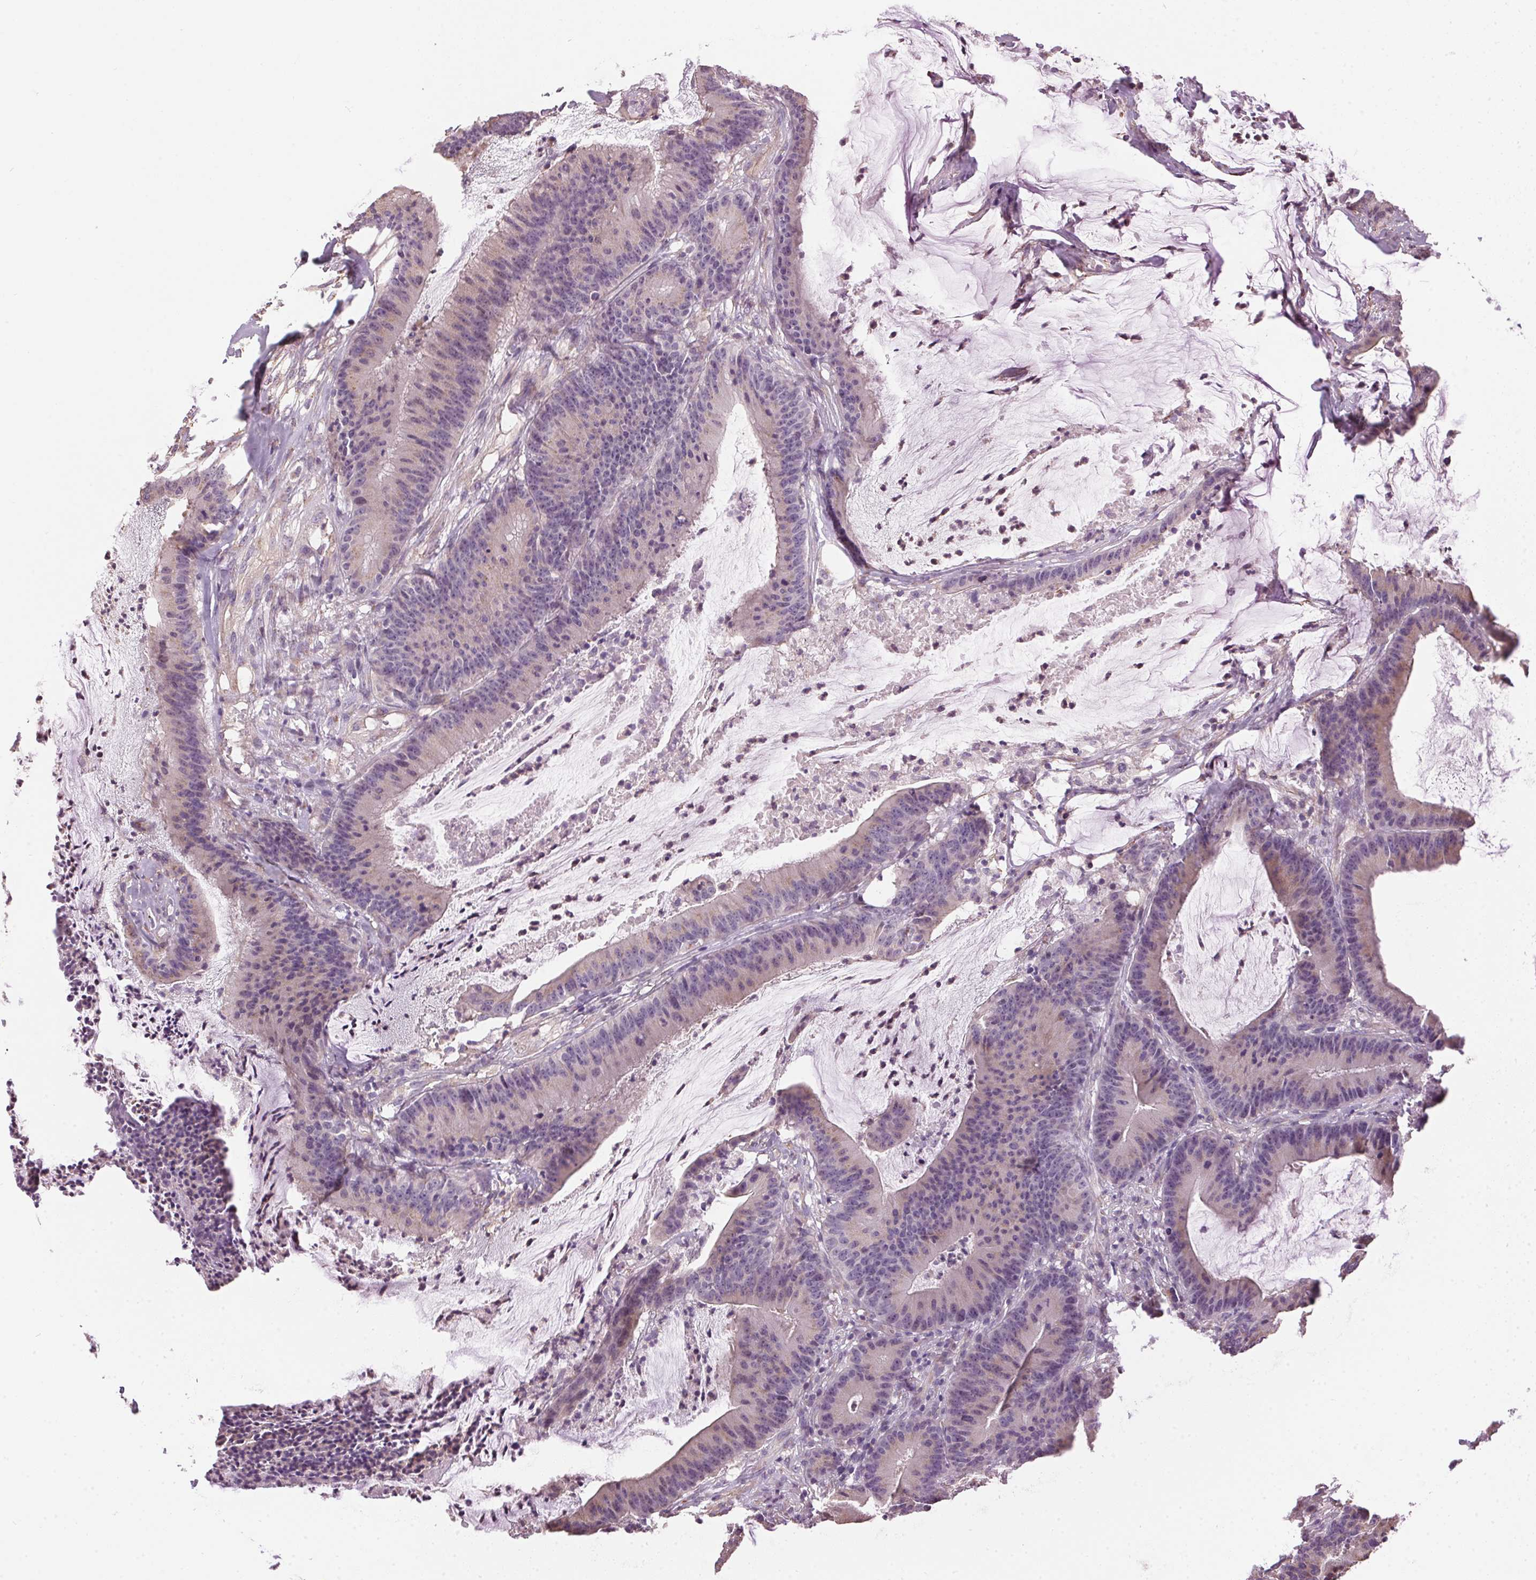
{"staining": {"intensity": "moderate", "quantity": "25%-75%", "location": "cytoplasmic/membranous"}, "tissue": "colorectal cancer", "cell_type": "Tumor cells", "image_type": "cancer", "snomed": [{"axis": "morphology", "description": "Adenocarcinoma, NOS"}, {"axis": "topography", "description": "Colon"}], "caption": "Brown immunohistochemical staining in adenocarcinoma (colorectal) reveals moderate cytoplasmic/membranous staining in approximately 25%-75% of tumor cells.", "gene": "GOLPH3", "patient": {"sex": "female", "age": 78}}